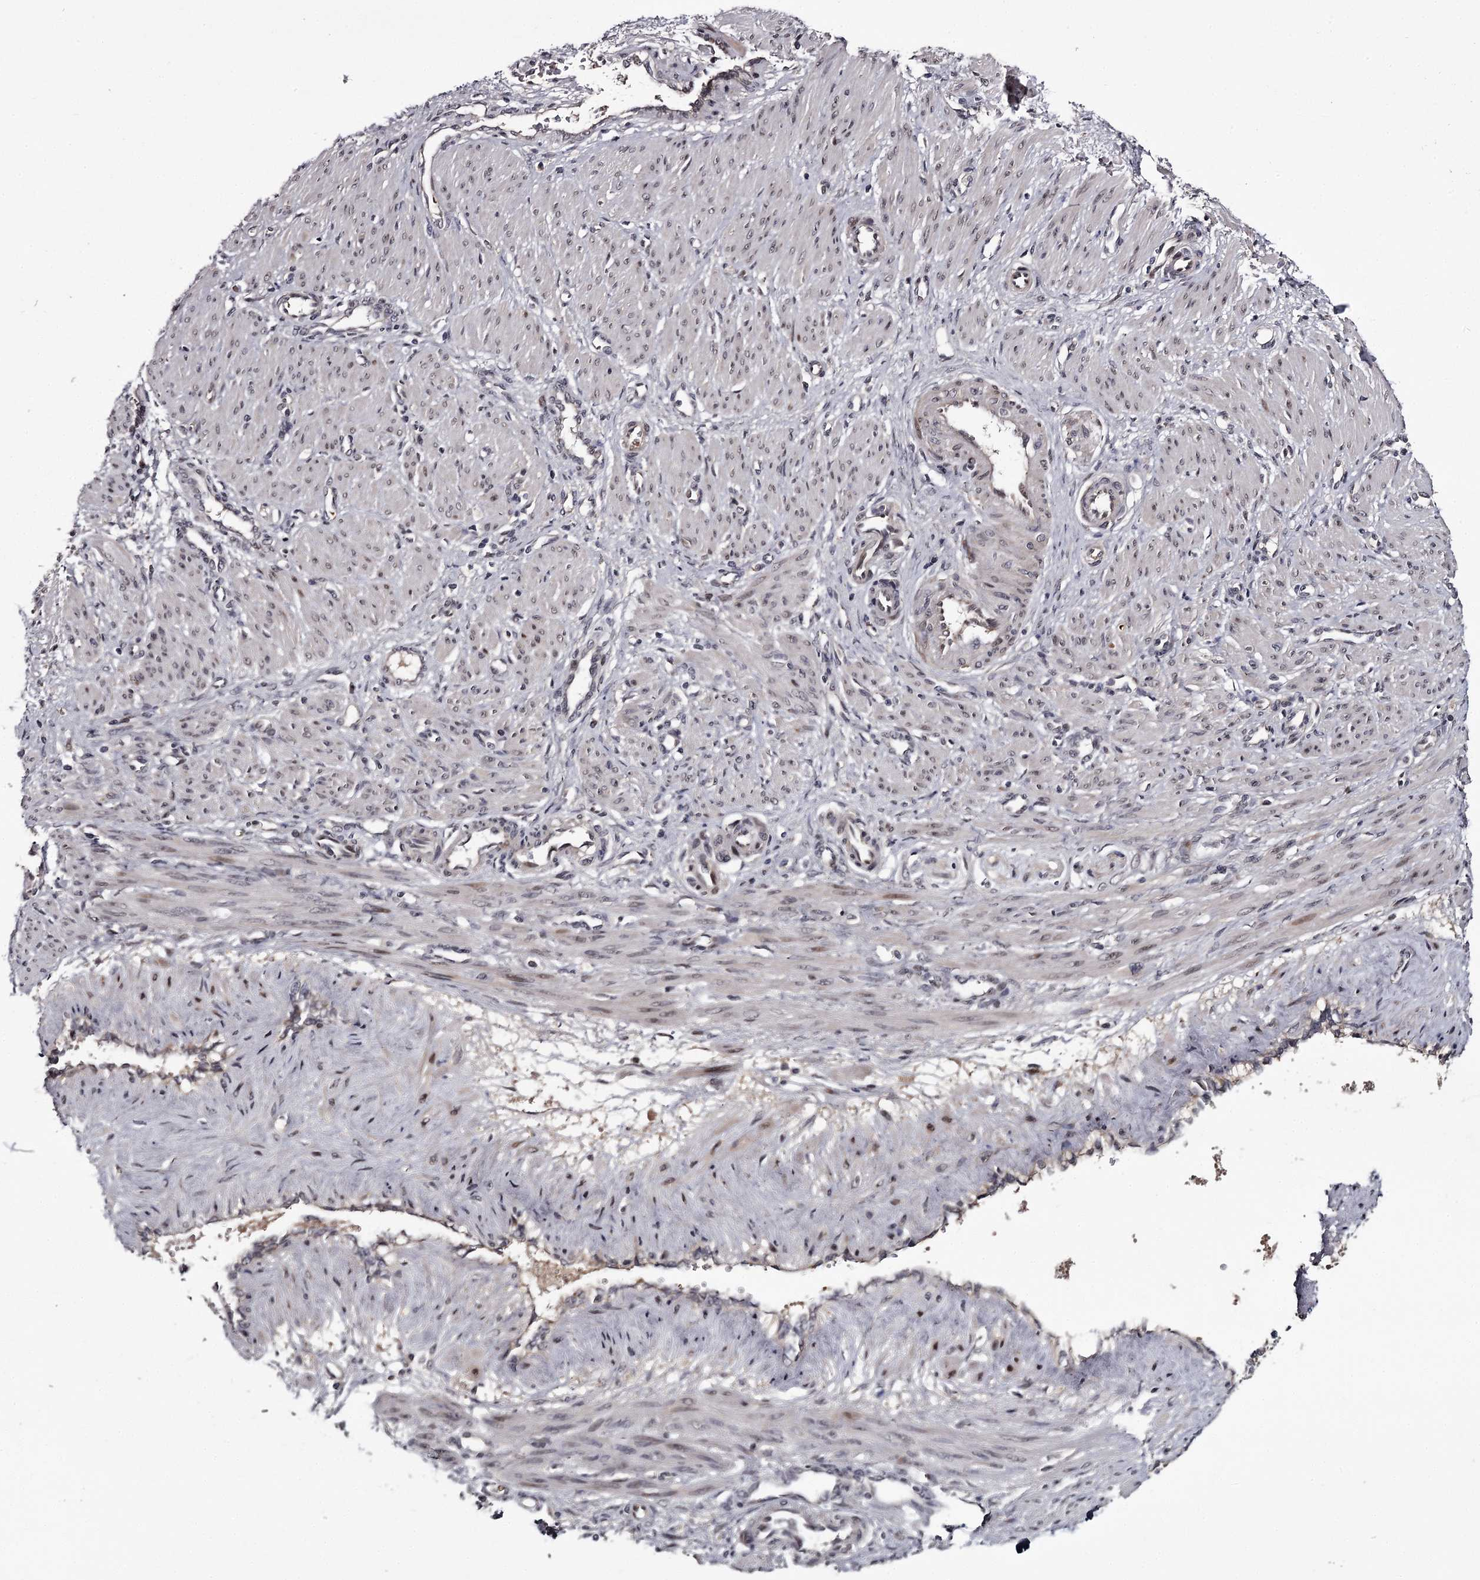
{"staining": {"intensity": "weak", "quantity": "<25%", "location": "nuclear"}, "tissue": "smooth muscle", "cell_type": "Smooth muscle cells", "image_type": "normal", "snomed": [{"axis": "morphology", "description": "Normal tissue, NOS"}, {"axis": "topography", "description": "Endometrium"}], "caption": "This image is of benign smooth muscle stained with immunohistochemistry (IHC) to label a protein in brown with the nuclei are counter-stained blue. There is no expression in smooth muscle cells.", "gene": "RNF44", "patient": {"sex": "female", "age": 33}}